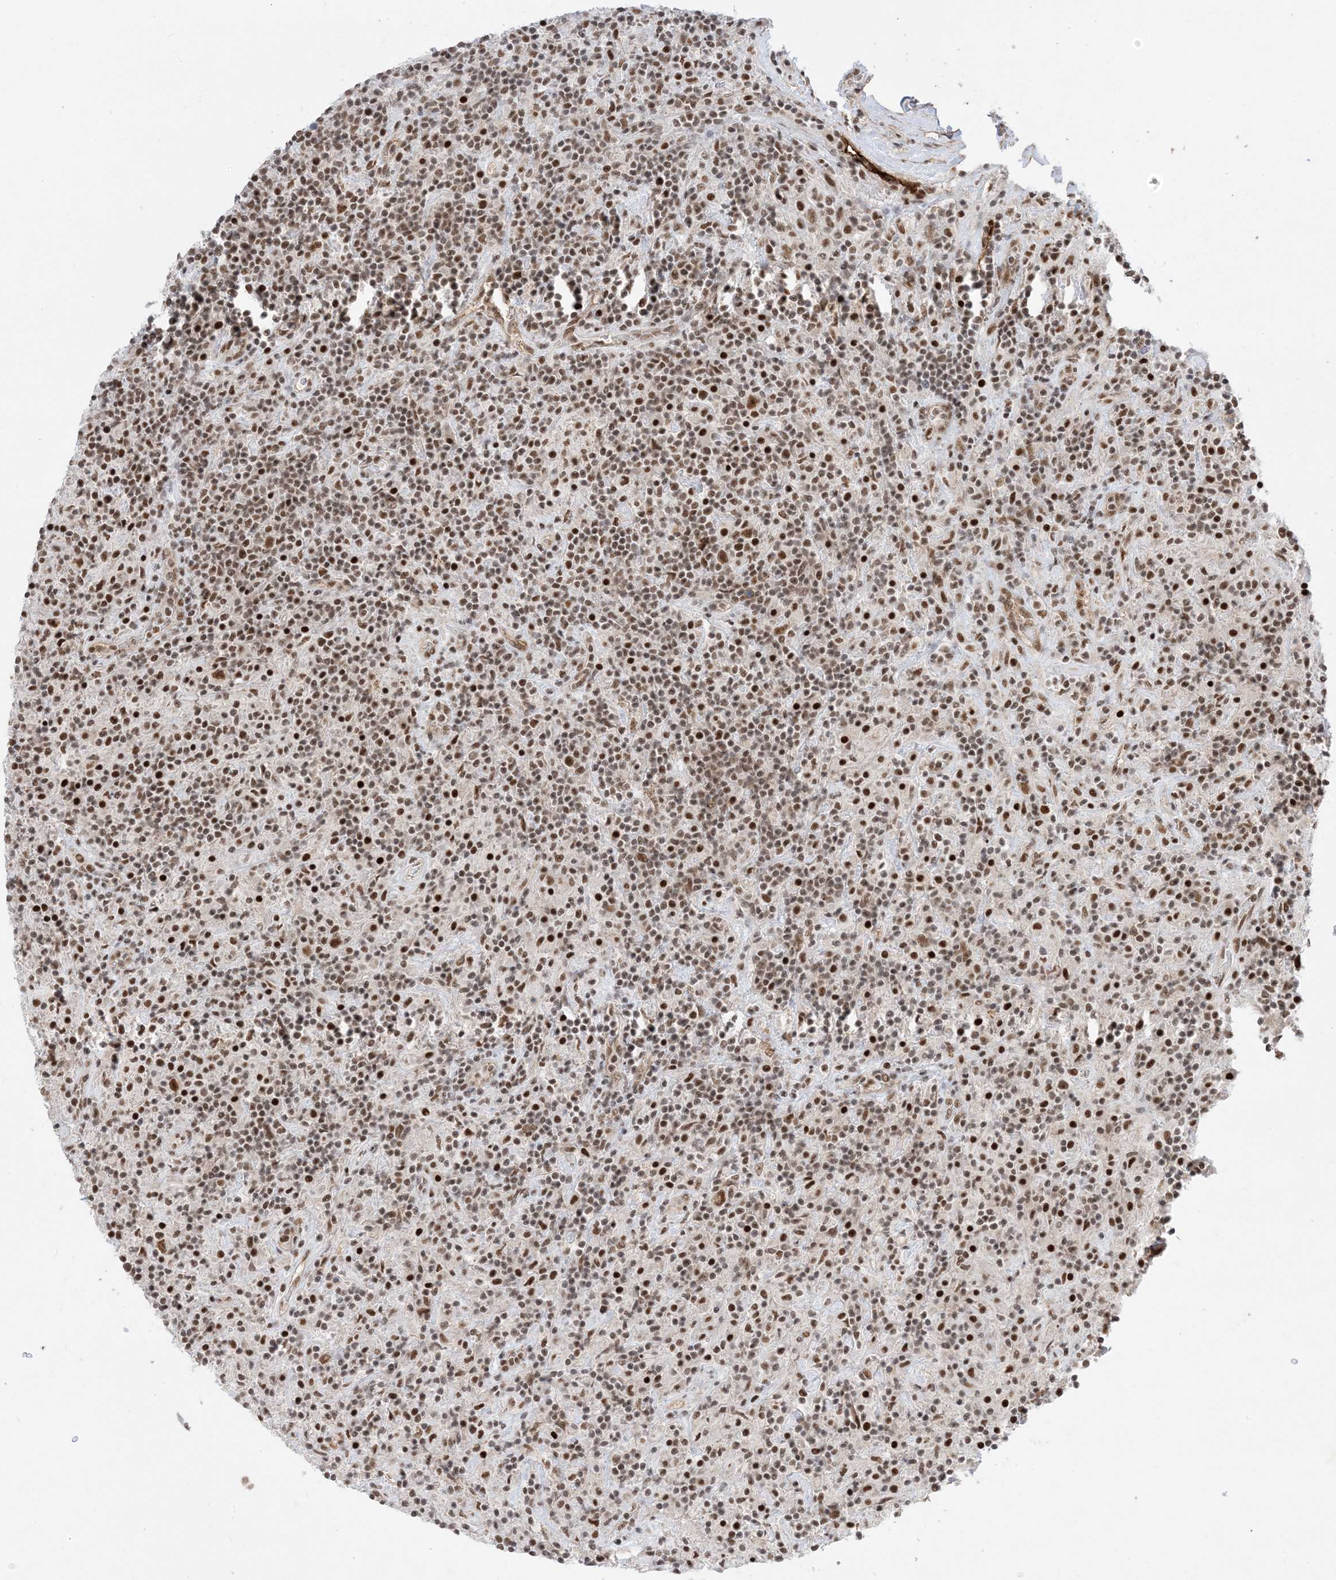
{"staining": {"intensity": "strong", "quantity": ">75%", "location": "nuclear"}, "tissue": "lymphoma", "cell_type": "Tumor cells", "image_type": "cancer", "snomed": [{"axis": "morphology", "description": "Hodgkin's disease, NOS"}, {"axis": "topography", "description": "Lymph node"}], "caption": "Protein staining displays strong nuclear expression in about >75% of tumor cells in lymphoma.", "gene": "SF3A3", "patient": {"sex": "male", "age": 70}}